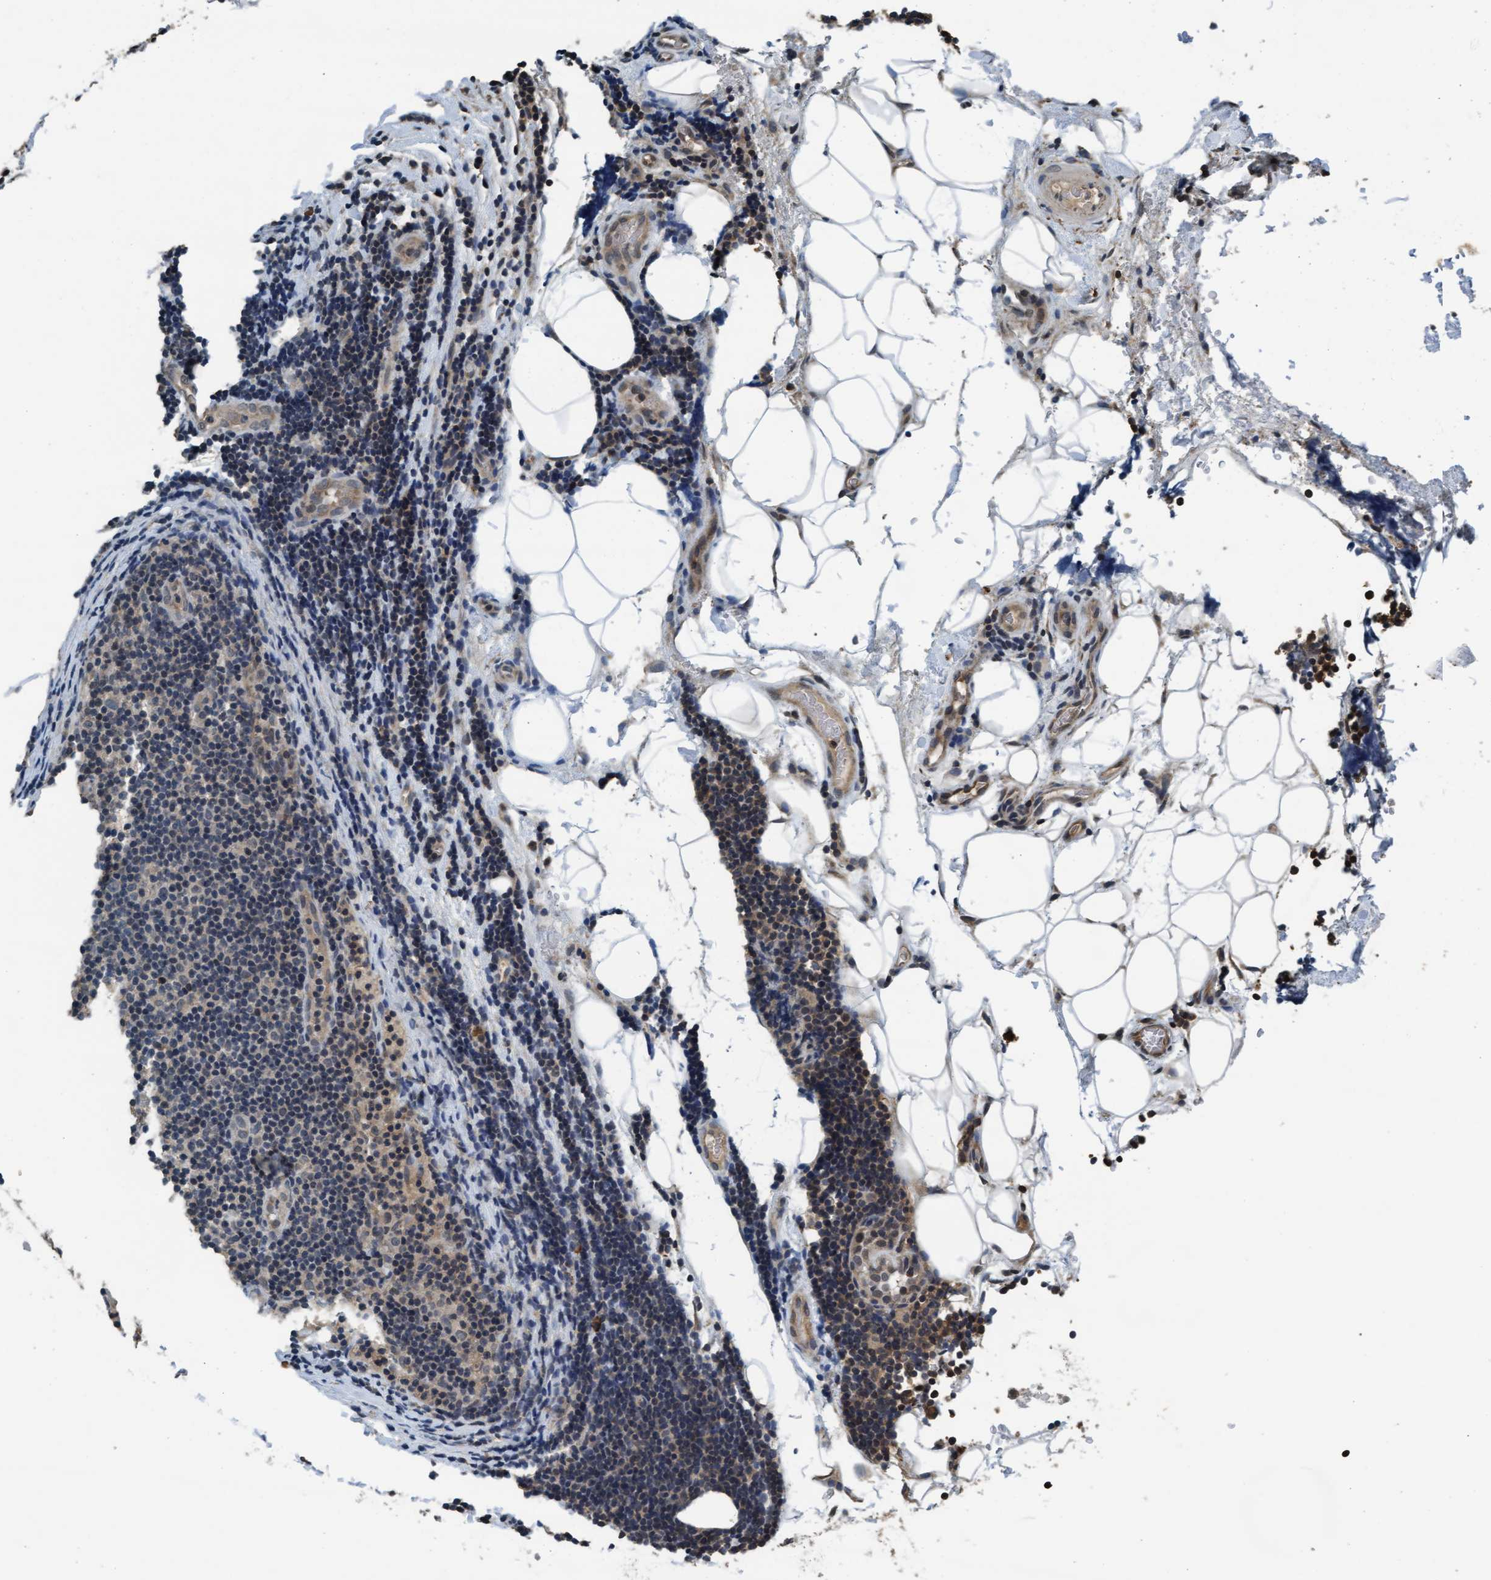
{"staining": {"intensity": "moderate", "quantity": "25%-75%", "location": "cytoplasmic/membranous"}, "tissue": "lymphoma", "cell_type": "Tumor cells", "image_type": "cancer", "snomed": [{"axis": "morphology", "description": "Malignant lymphoma, non-Hodgkin's type, Low grade"}, {"axis": "topography", "description": "Lymph node"}], "caption": "About 25%-75% of tumor cells in human malignant lymphoma, non-Hodgkin's type (low-grade) exhibit moderate cytoplasmic/membranous protein expression as visualized by brown immunohistochemical staining.", "gene": "WASF1", "patient": {"sex": "male", "age": 83}}